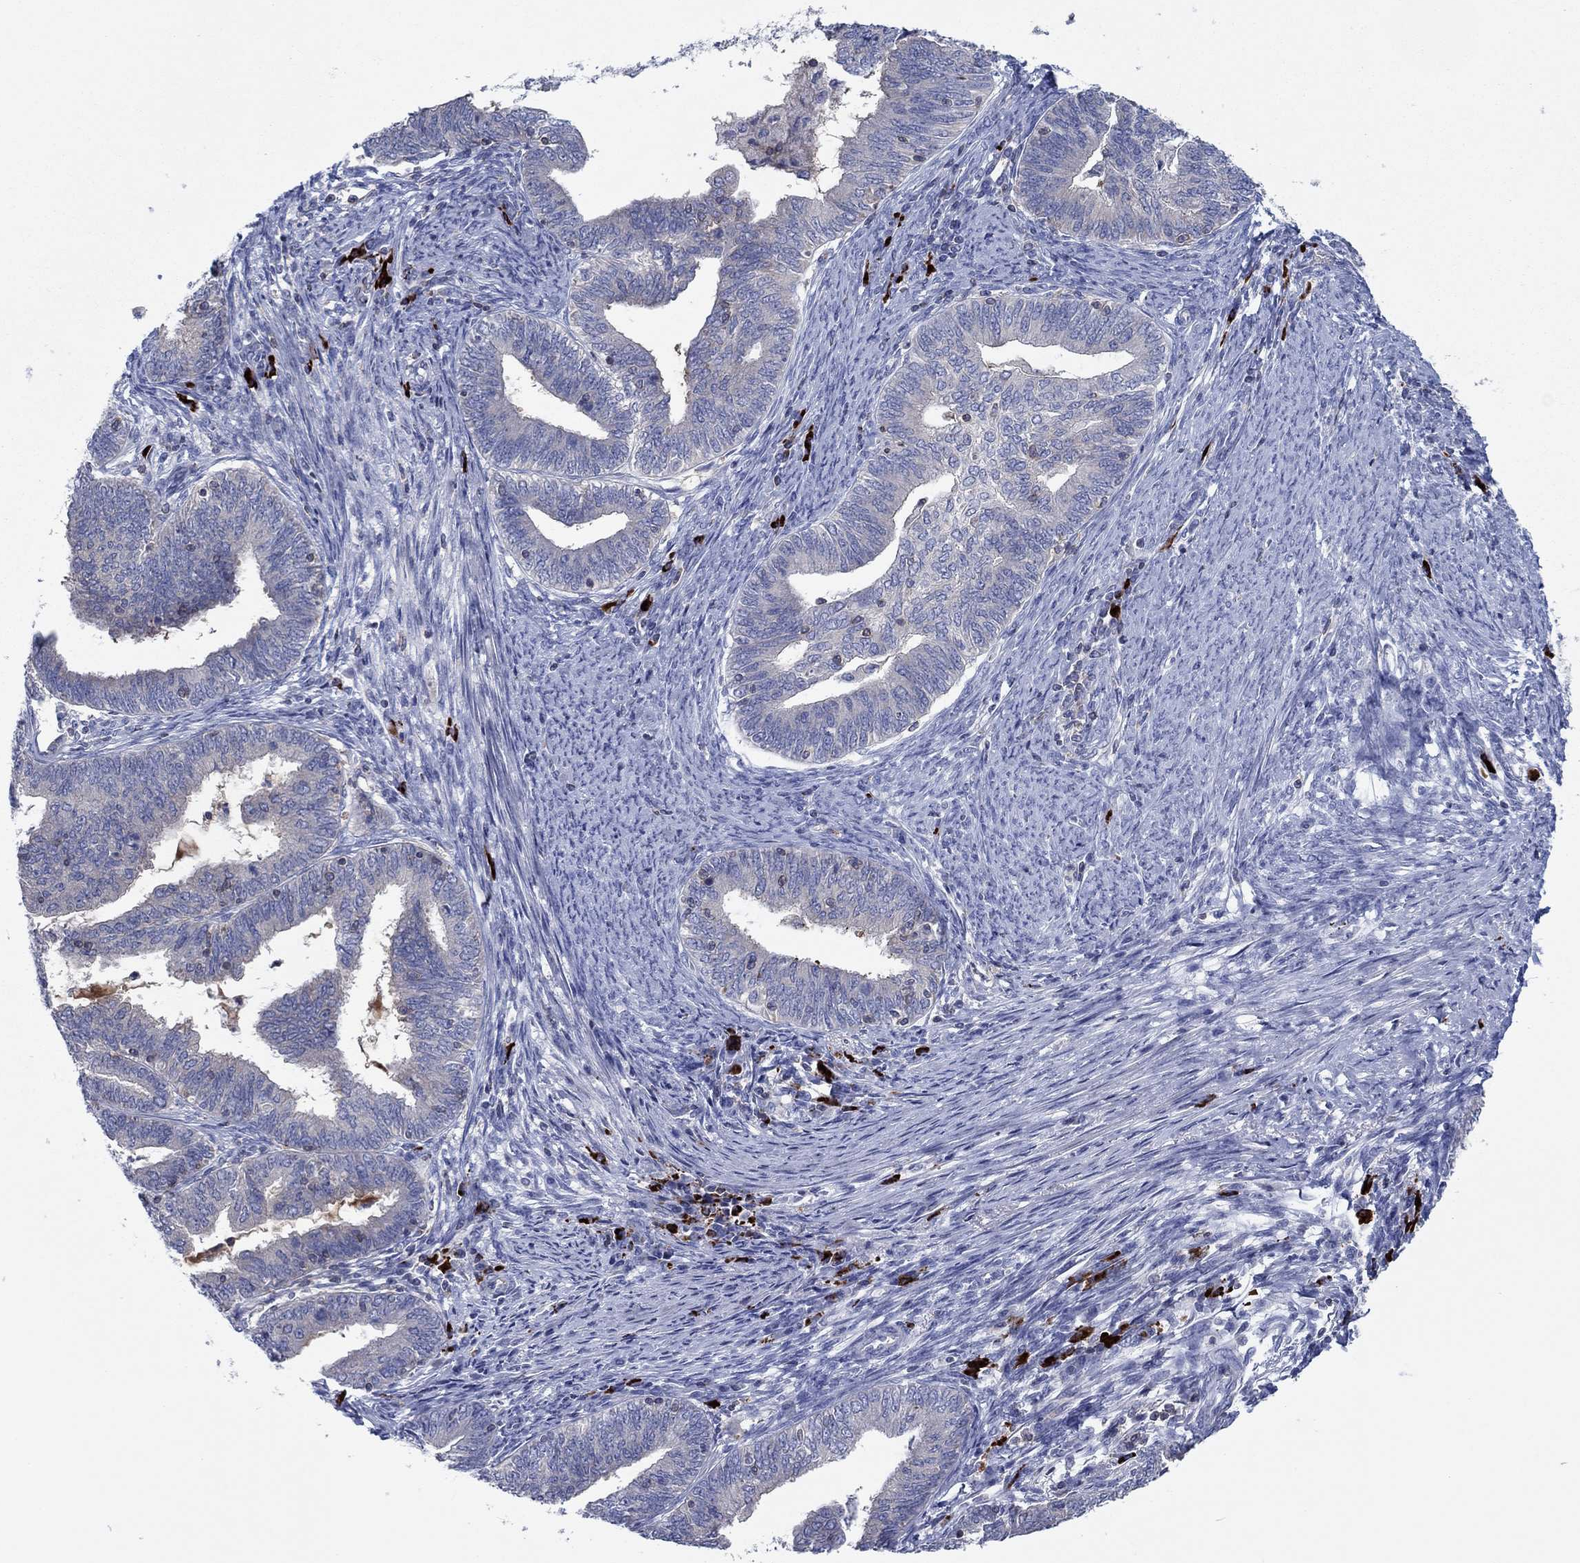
{"staining": {"intensity": "negative", "quantity": "none", "location": "none"}, "tissue": "endometrial cancer", "cell_type": "Tumor cells", "image_type": "cancer", "snomed": [{"axis": "morphology", "description": "Adenocarcinoma, NOS"}, {"axis": "topography", "description": "Endometrium"}], "caption": "This is a image of immunohistochemistry (IHC) staining of adenocarcinoma (endometrial), which shows no expression in tumor cells.", "gene": "PVR", "patient": {"sex": "female", "age": 82}}